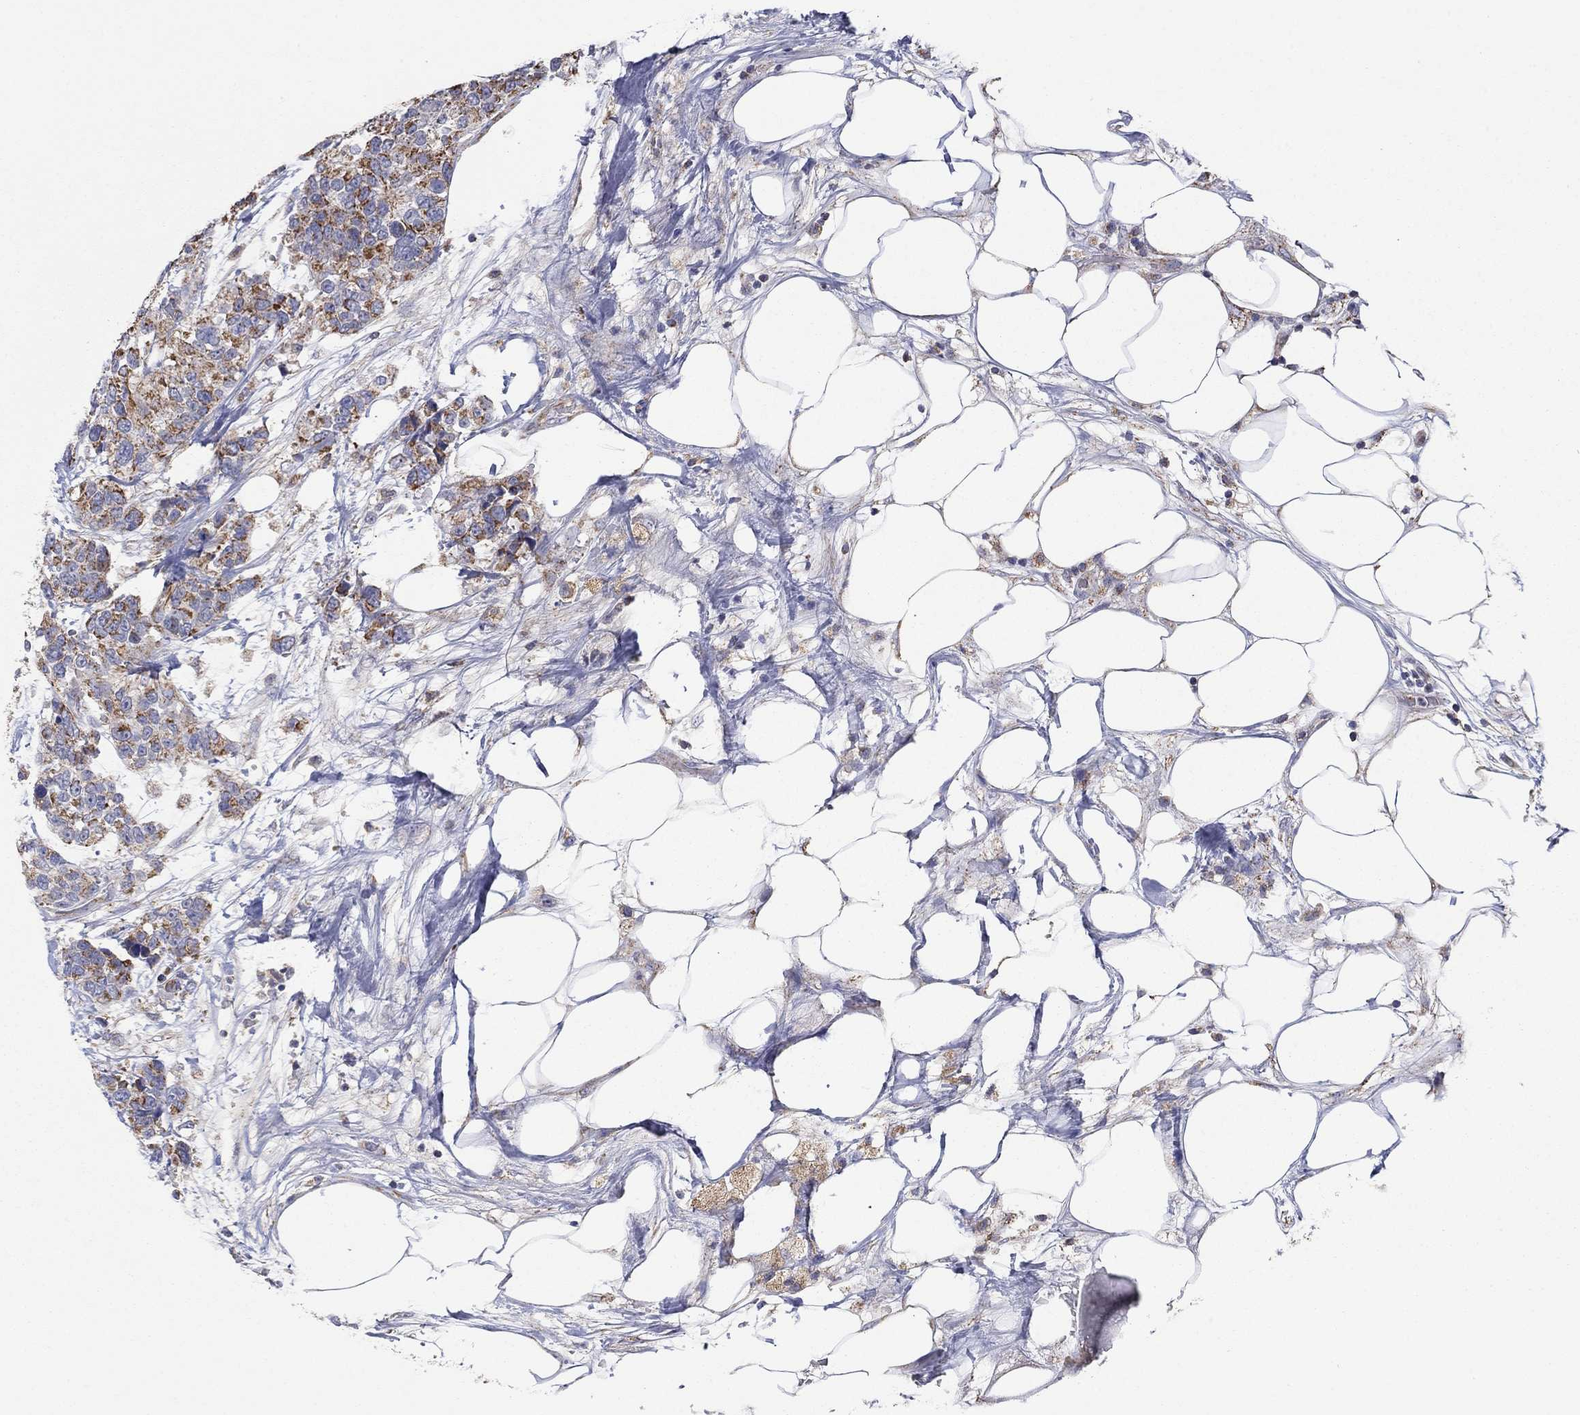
{"staining": {"intensity": "strong", "quantity": ">75%", "location": "cytoplasmic/membranous"}, "tissue": "urothelial cancer", "cell_type": "Tumor cells", "image_type": "cancer", "snomed": [{"axis": "morphology", "description": "Urothelial carcinoma, High grade"}, {"axis": "topography", "description": "Urinary bladder"}], "caption": "This histopathology image exhibits immunohistochemistry staining of high-grade urothelial carcinoma, with high strong cytoplasmic/membranous expression in about >75% of tumor cells.", "gene": "HPS5", "patient": {"sex": "male", "age": 77}}